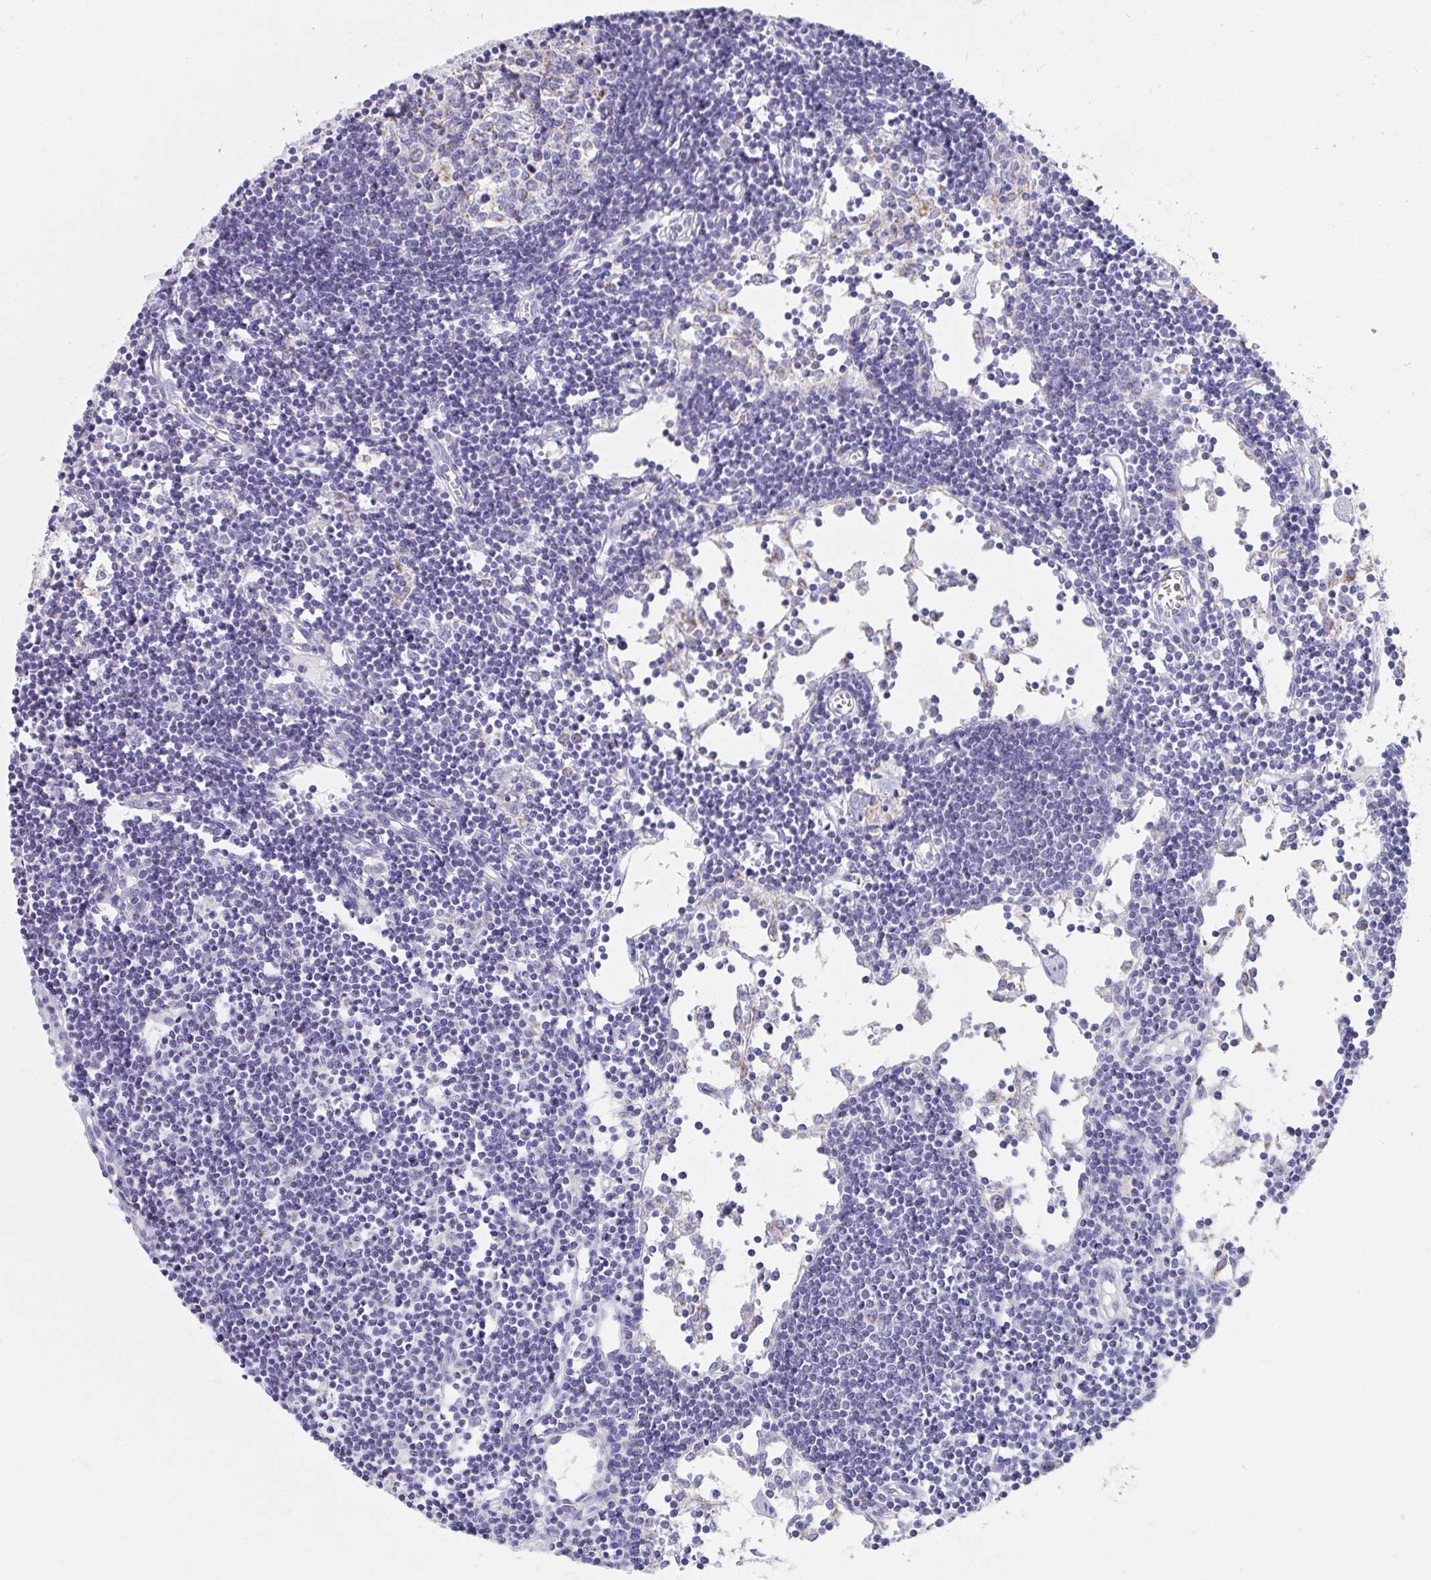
{"staining": {"intensity": "moderate", "quantity": "<25%", "location": "cytoplasmic/membranous"}, "tissue": "lymph node", "cell_type": "Germinal center cells", "image_type": "normal", "snomed": [{"axis": "morphology", "description": "Normal tissue, NOS"}, {"axis": "topography", "description": "Lymph node"}], "caption": "Protein staining of normal lymph node shows moderate cytoplasmic/membranous expression in about <25% of germinal center cells.", "gene": "AIFM1", "patient": {"sex": "female", "age": 65}}